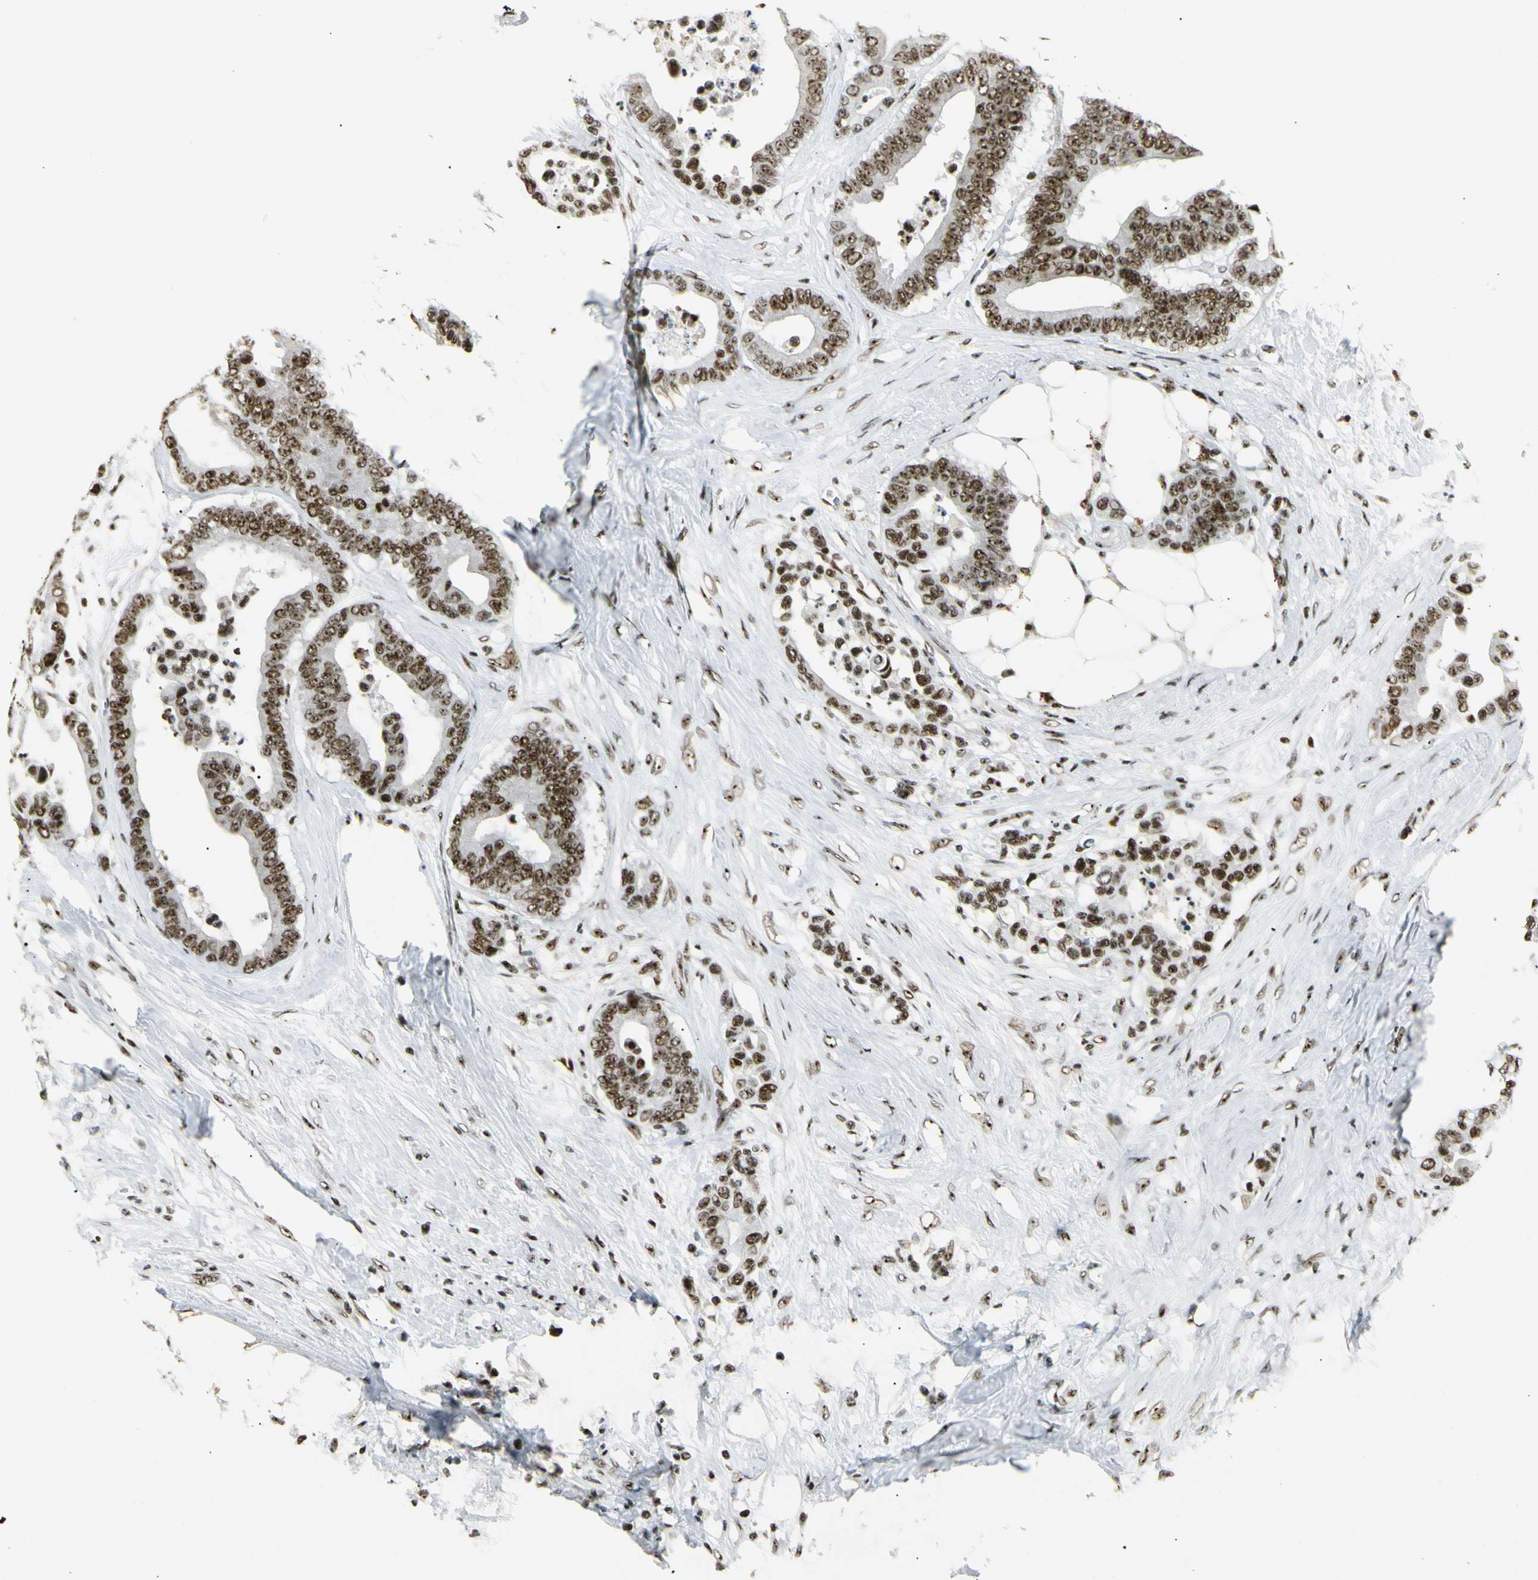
{"staining": {"intensity": "strong", "quantity": ">75%", "location": "nuclear"}, "tissue": "colorectal cancer", "cell_type": "Tumor cells", "image_type": "cancer", "snomed": [{"axis": "morphology", "description": "Adenocarcinoma, NOS"}, {"axis": "topography", "description": "Colon"}], "caption": "Immunohistochemistry histopathology image of neoplastic tissue: colorectal adenocarcinoma stained using immunohistochemistry exhibits high levels of strong protein expression localized specifically in the nuclear of tumor cells, appearing as a nuclear brown color.", "gene": "UBTF", "patient": {"sex": "male", "age": 82}}